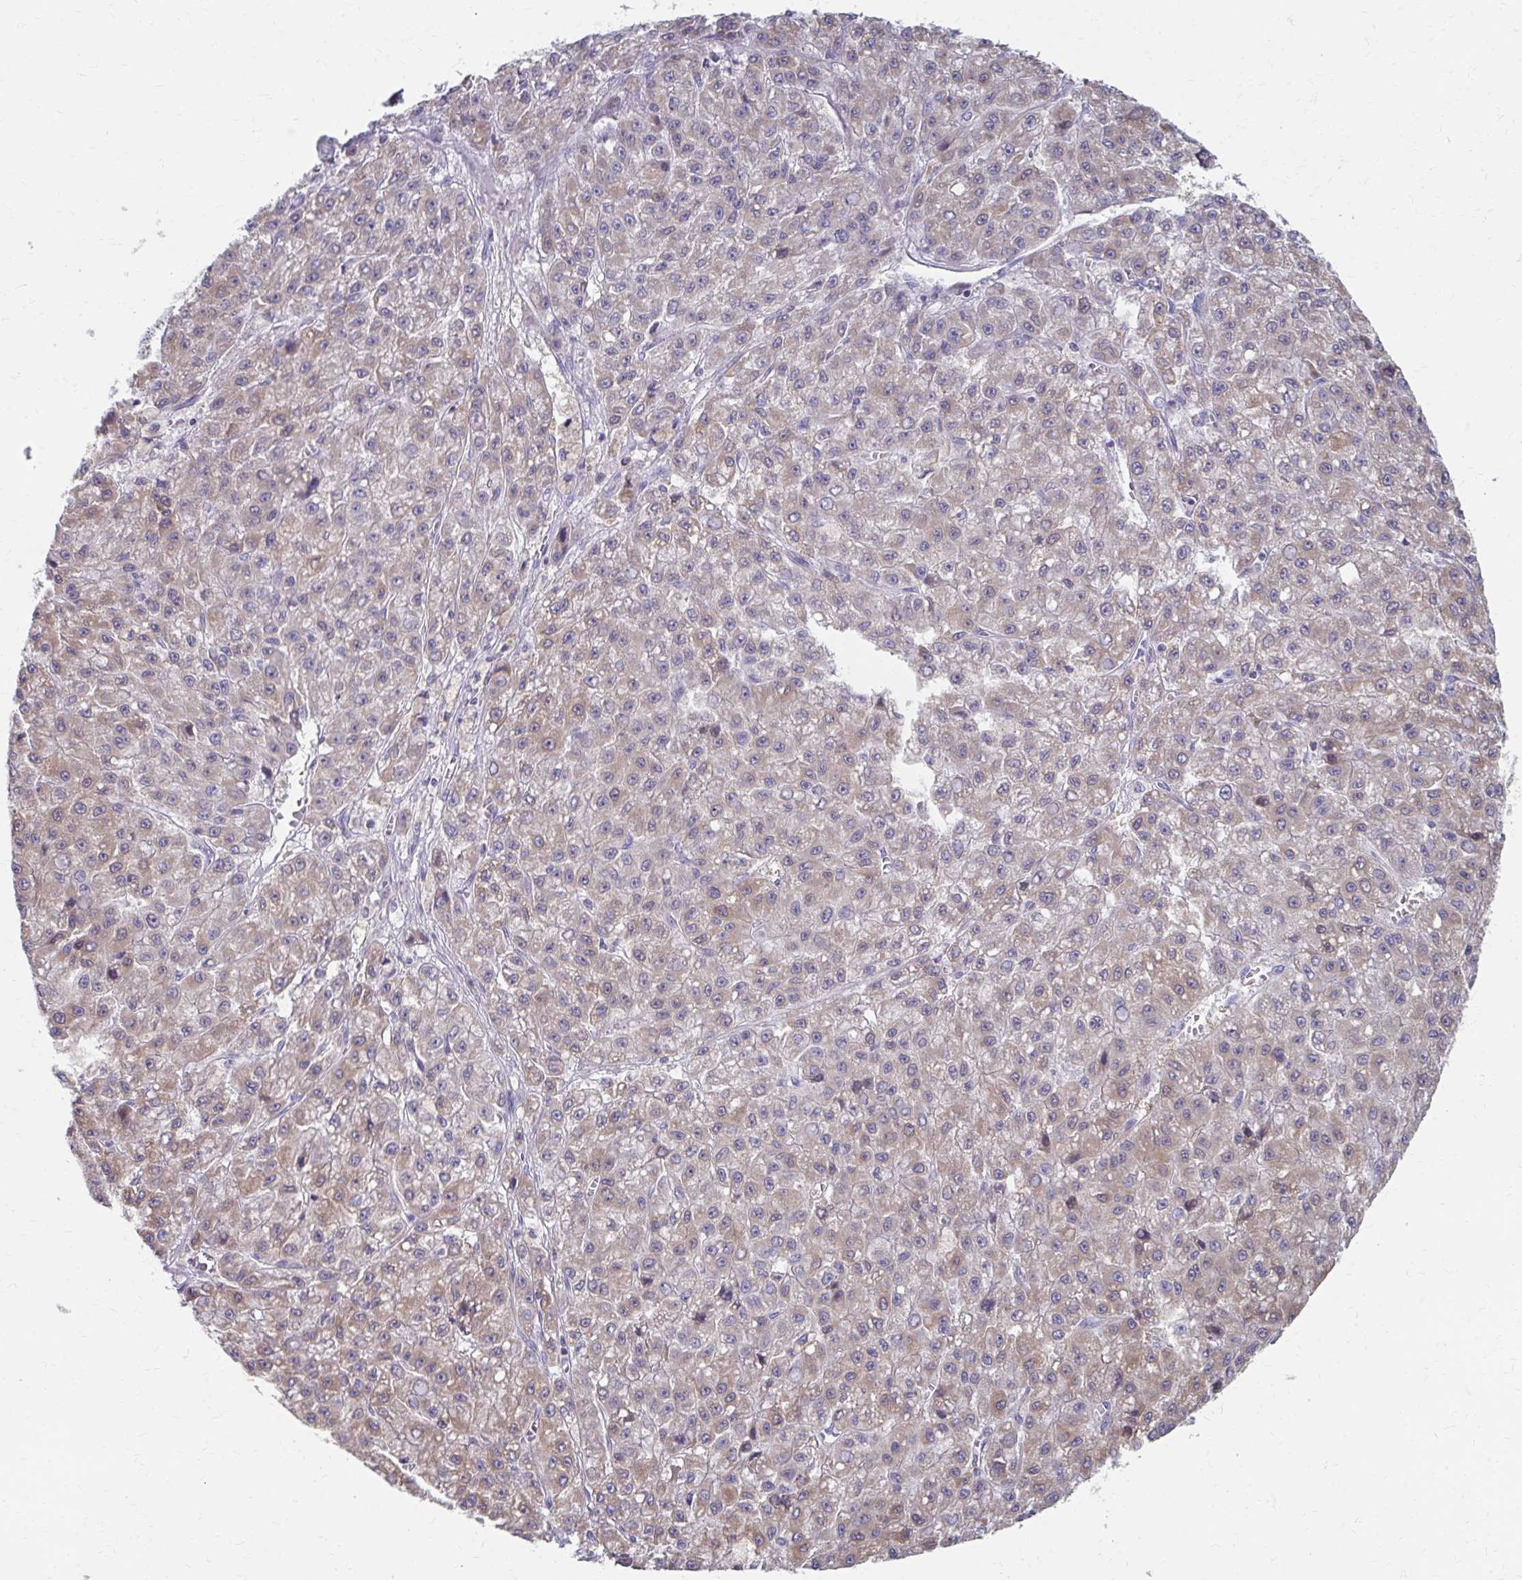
{"staining": {"intensity": "weak", "quantity": ">75%", "location": "cytoplasmic/membranous"}, "tissue": "liver cancer", "cell_type": "Tumor cells", "image_type": "cancer", "snomed": [{"axis": "morphology", "description": "Carcinoma, Hepatocellular, NOS"}, {"axis": "topography", "description": "Liver"}], "caption": "The histopathology image reveals a brown stain indicating the presence of a protein in the cytoplasmic/membranous of tumor cells in liver hepatocellular carcinoma. Using DAB (3,3'-diaminobenzidine) (brown) and hematoxylin (blue) stains, captured at high magnification using brightfield microscopy.", "gene": "RCC1L", "patient": {"sex": "male", "age": 70}}